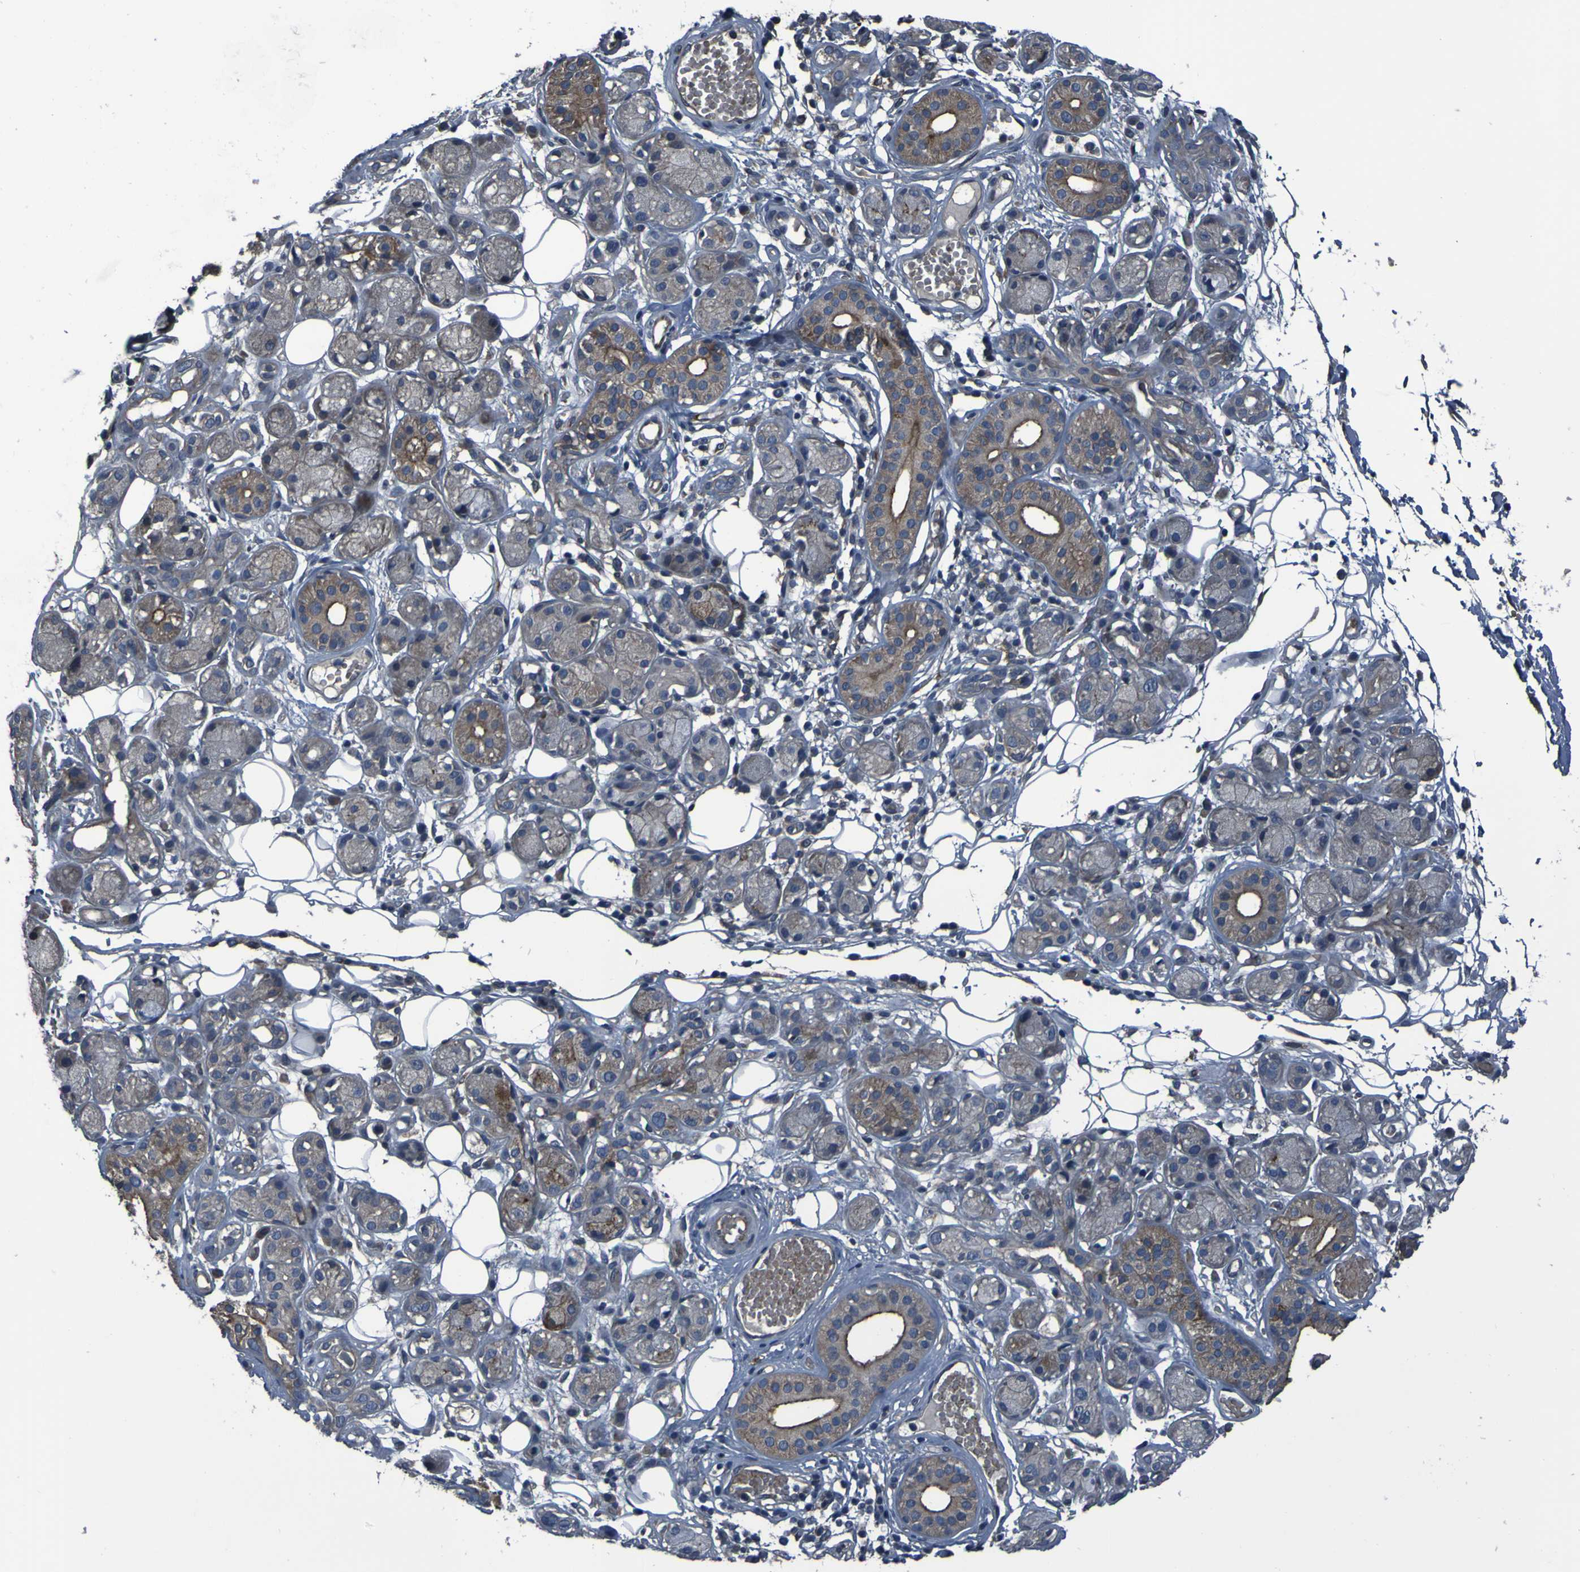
{"staining": {"intensity": "negative", "quantity": "none", "location": "none"}, "tissue": "adipose tissue", "cell_type": "Adipocytes", "image_type": "normal", "snomed": [{"axis": "morphology", "description": "Normal tissue, NOS"}, {"axis": "morphology", "description": "Inflammation, NOS"}, {"axis": "topography", "description": "Vascular tissue"}, {"axis": "topography", "description": "Salivary gland"}], "caption": "A photomicrograph of human adipose tissue is negative for staining in adipocytes. Nuclei are stained in blue.", "gene": "GRAMD1A", "patient": {"sex": "female", "age": 75}}